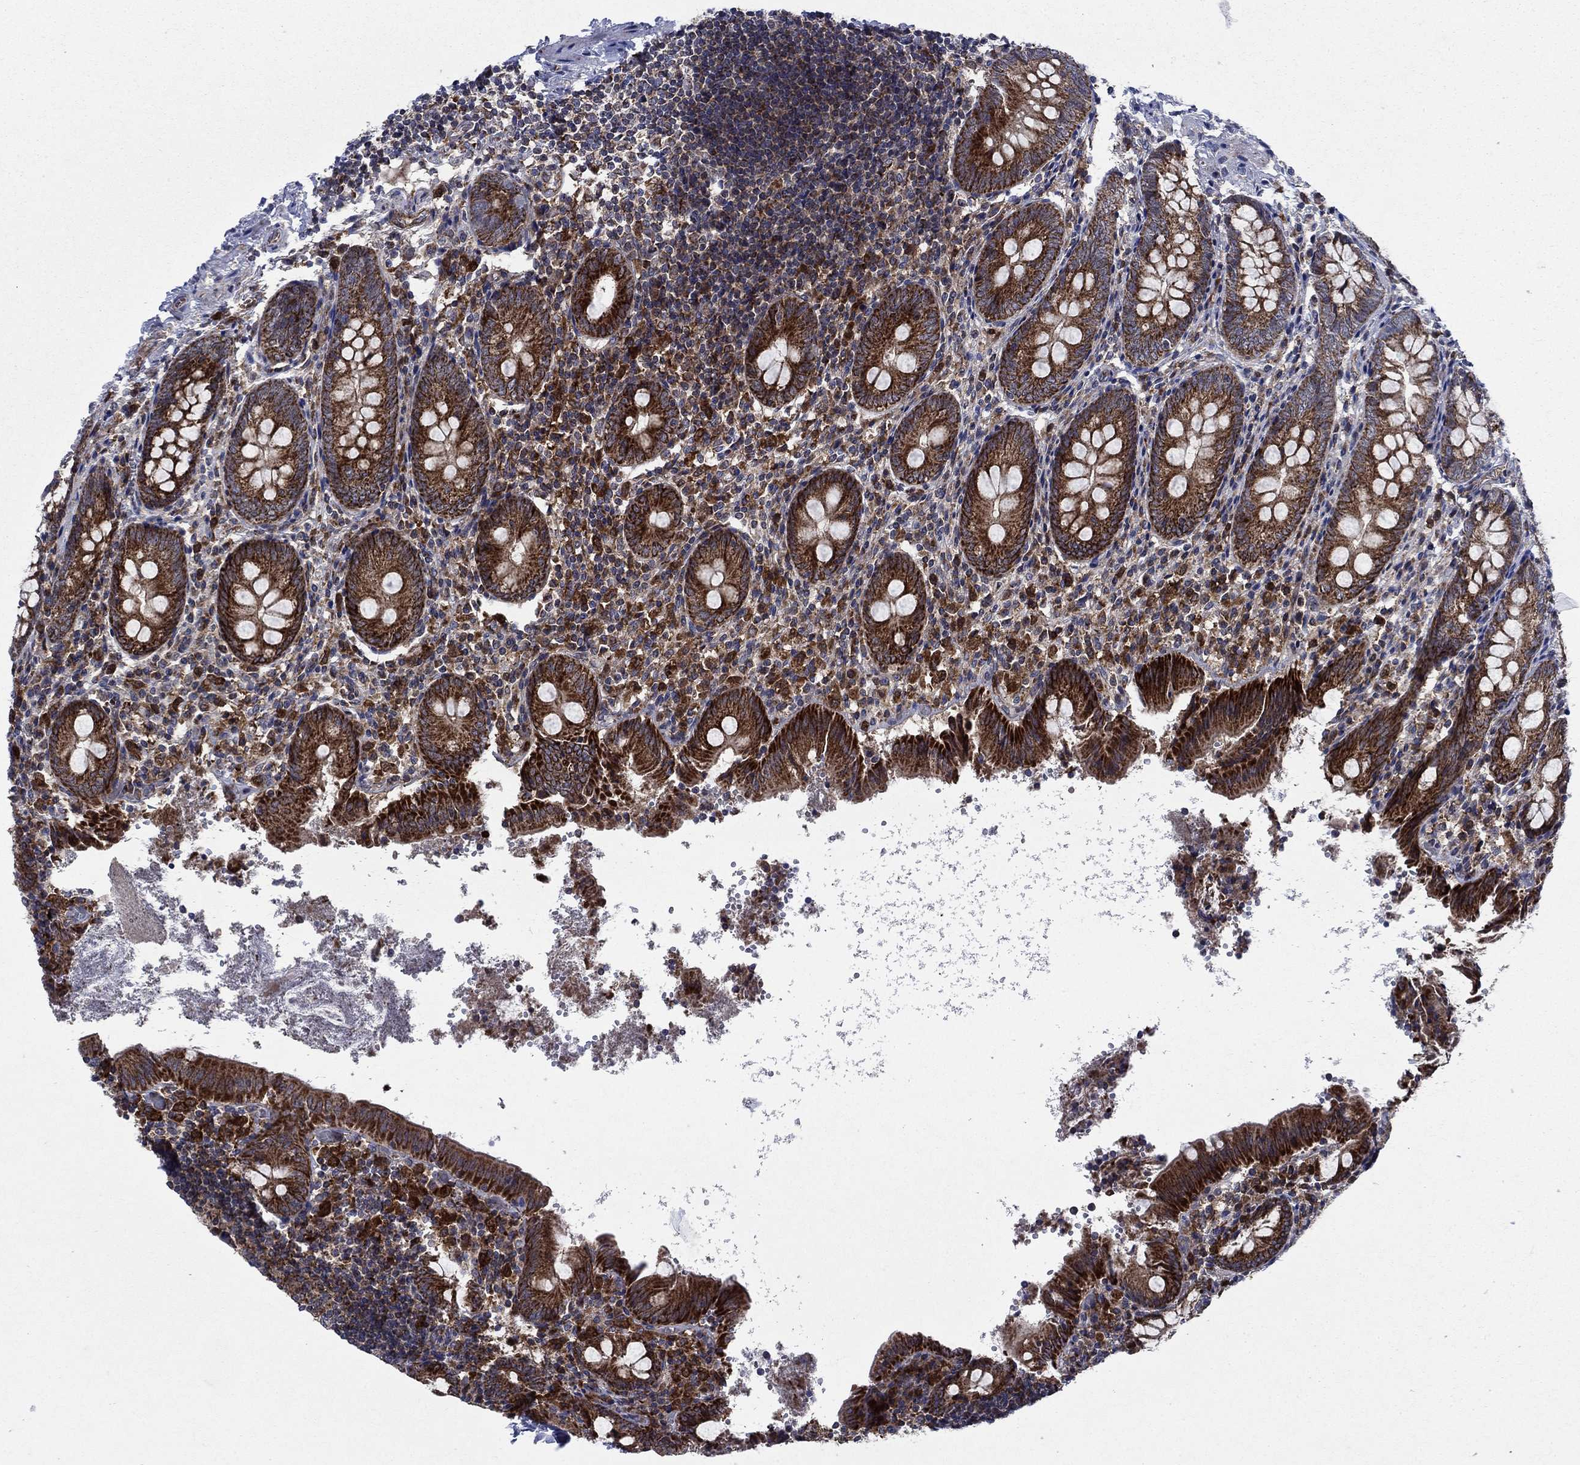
{"staining": {"intensity": "strong", "quantity": ">75%", "location": "cytoplasmic/membranous"}, "tissue": "appendix", "cell_type": "Glandular cells", "image_type": "normal", "snomed": [{"axis": "morphology", "description": "Normal tissue, NOS"}, {"axis": "topography", "description": "Appendix"}], "caption": "Approximately >75% of glandular cells in unremarkable human appendix reveal strong cytoplasmic/membranous protein staining as visualized by brown immunohistochemical staining.", "gene": "RNF19B", "patient": {"sex": "female", "age": 23}}